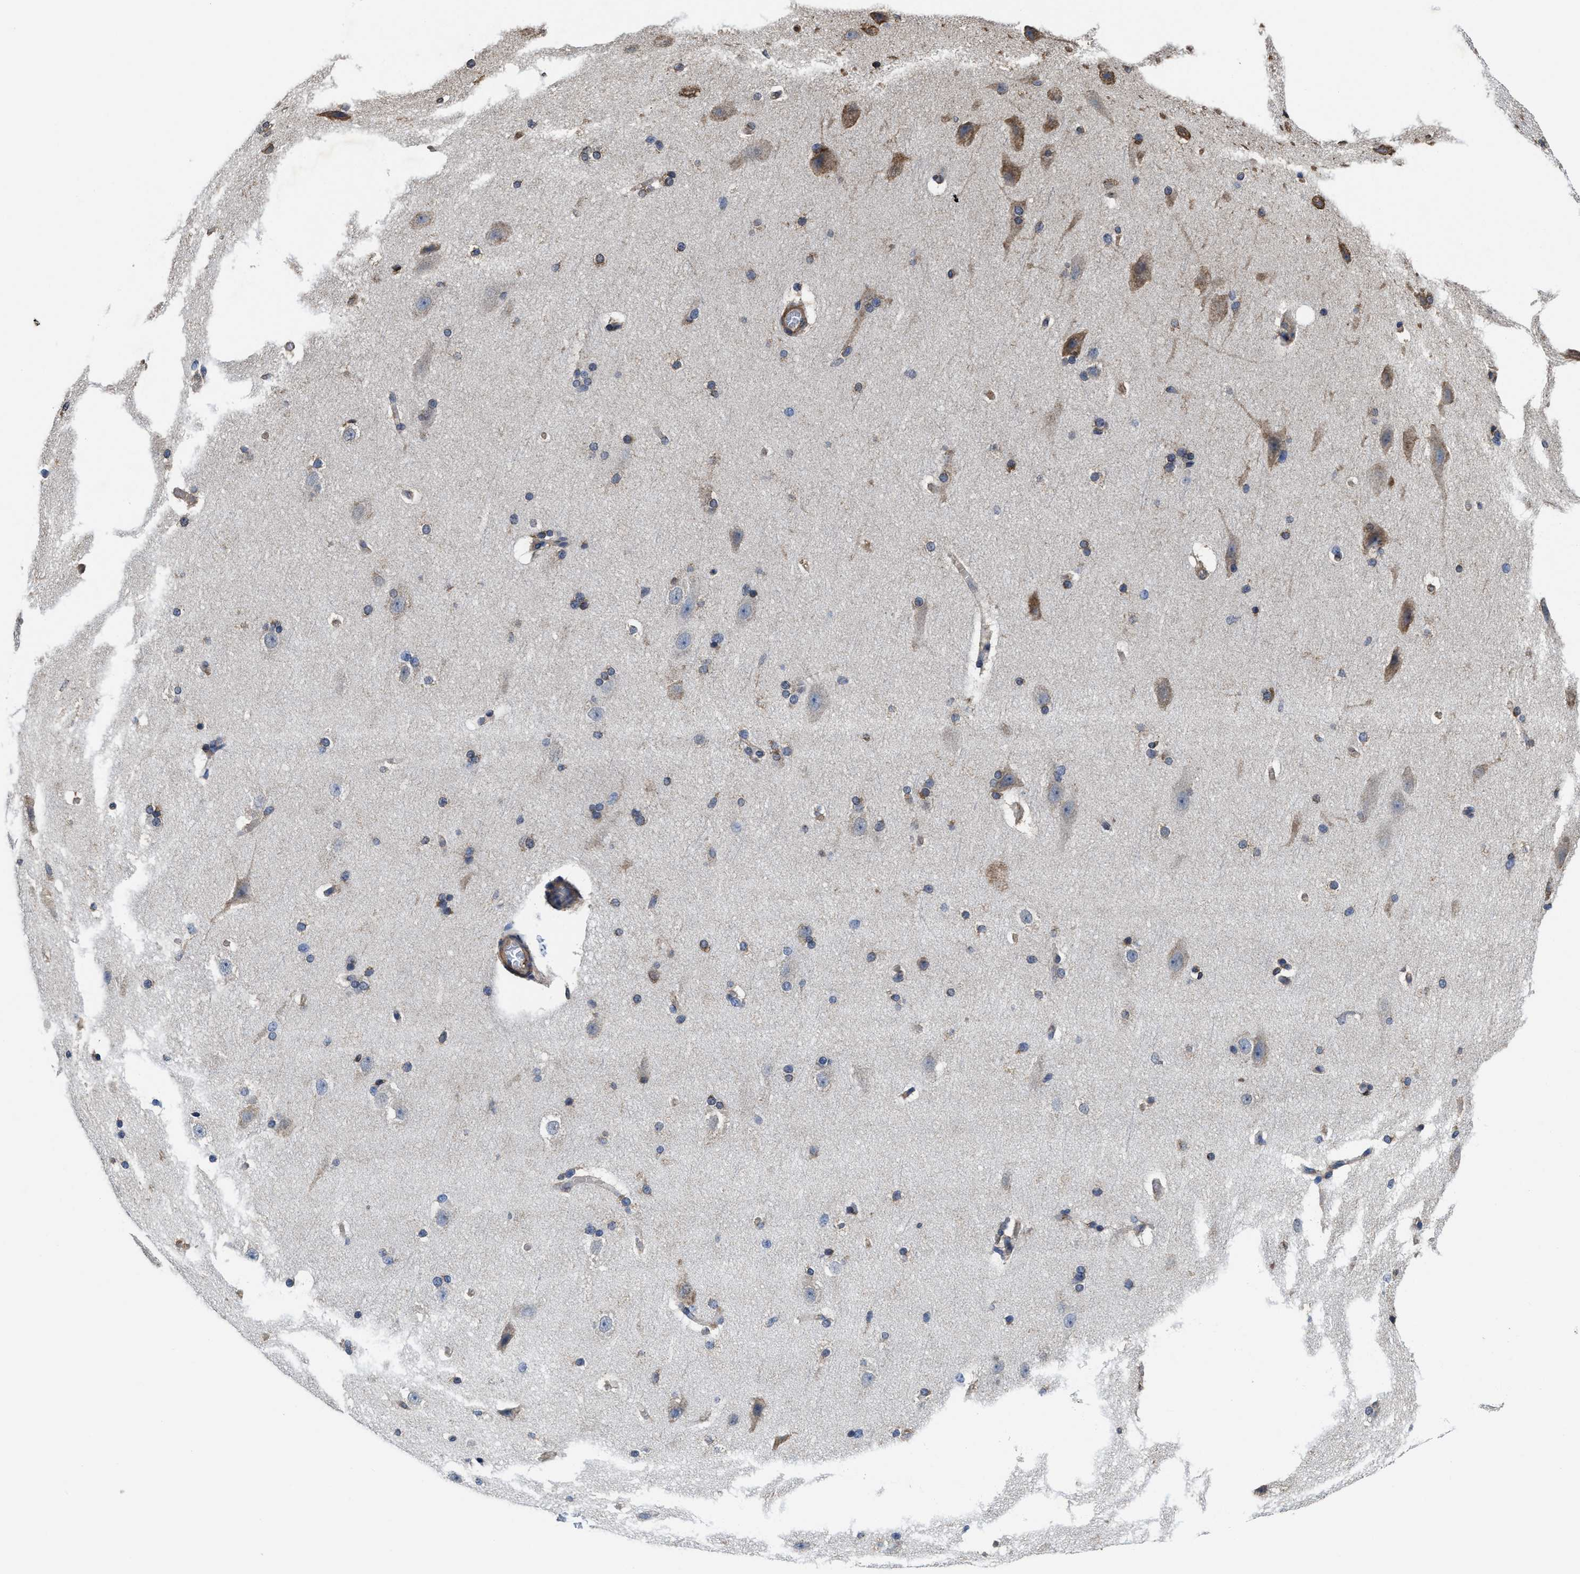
{"staining": {"intensity": "weak", "quantity": ">75%", "location": "cytoplasmic/membranous"}, "tissue": "cerebral cortex", "cell_type": "Endothelial cells", "image_type": "normal", "snomed": [{"axis": "morphology", "description": "Normal tissue, NOS"}, {"axis": "topography", "description": "Cerebral cortex"}, {"axis": "topography", "description": "Hippocampus"}], "caption": "DAB immunohistochemical staining of unremarkable human cerebral cortex demonstrates weak cytoplasmic/membranous protein expression in about >75% of endothelial cells.", "gene": "SFXN4", "patient": {"sex": "female", "age": 19}}